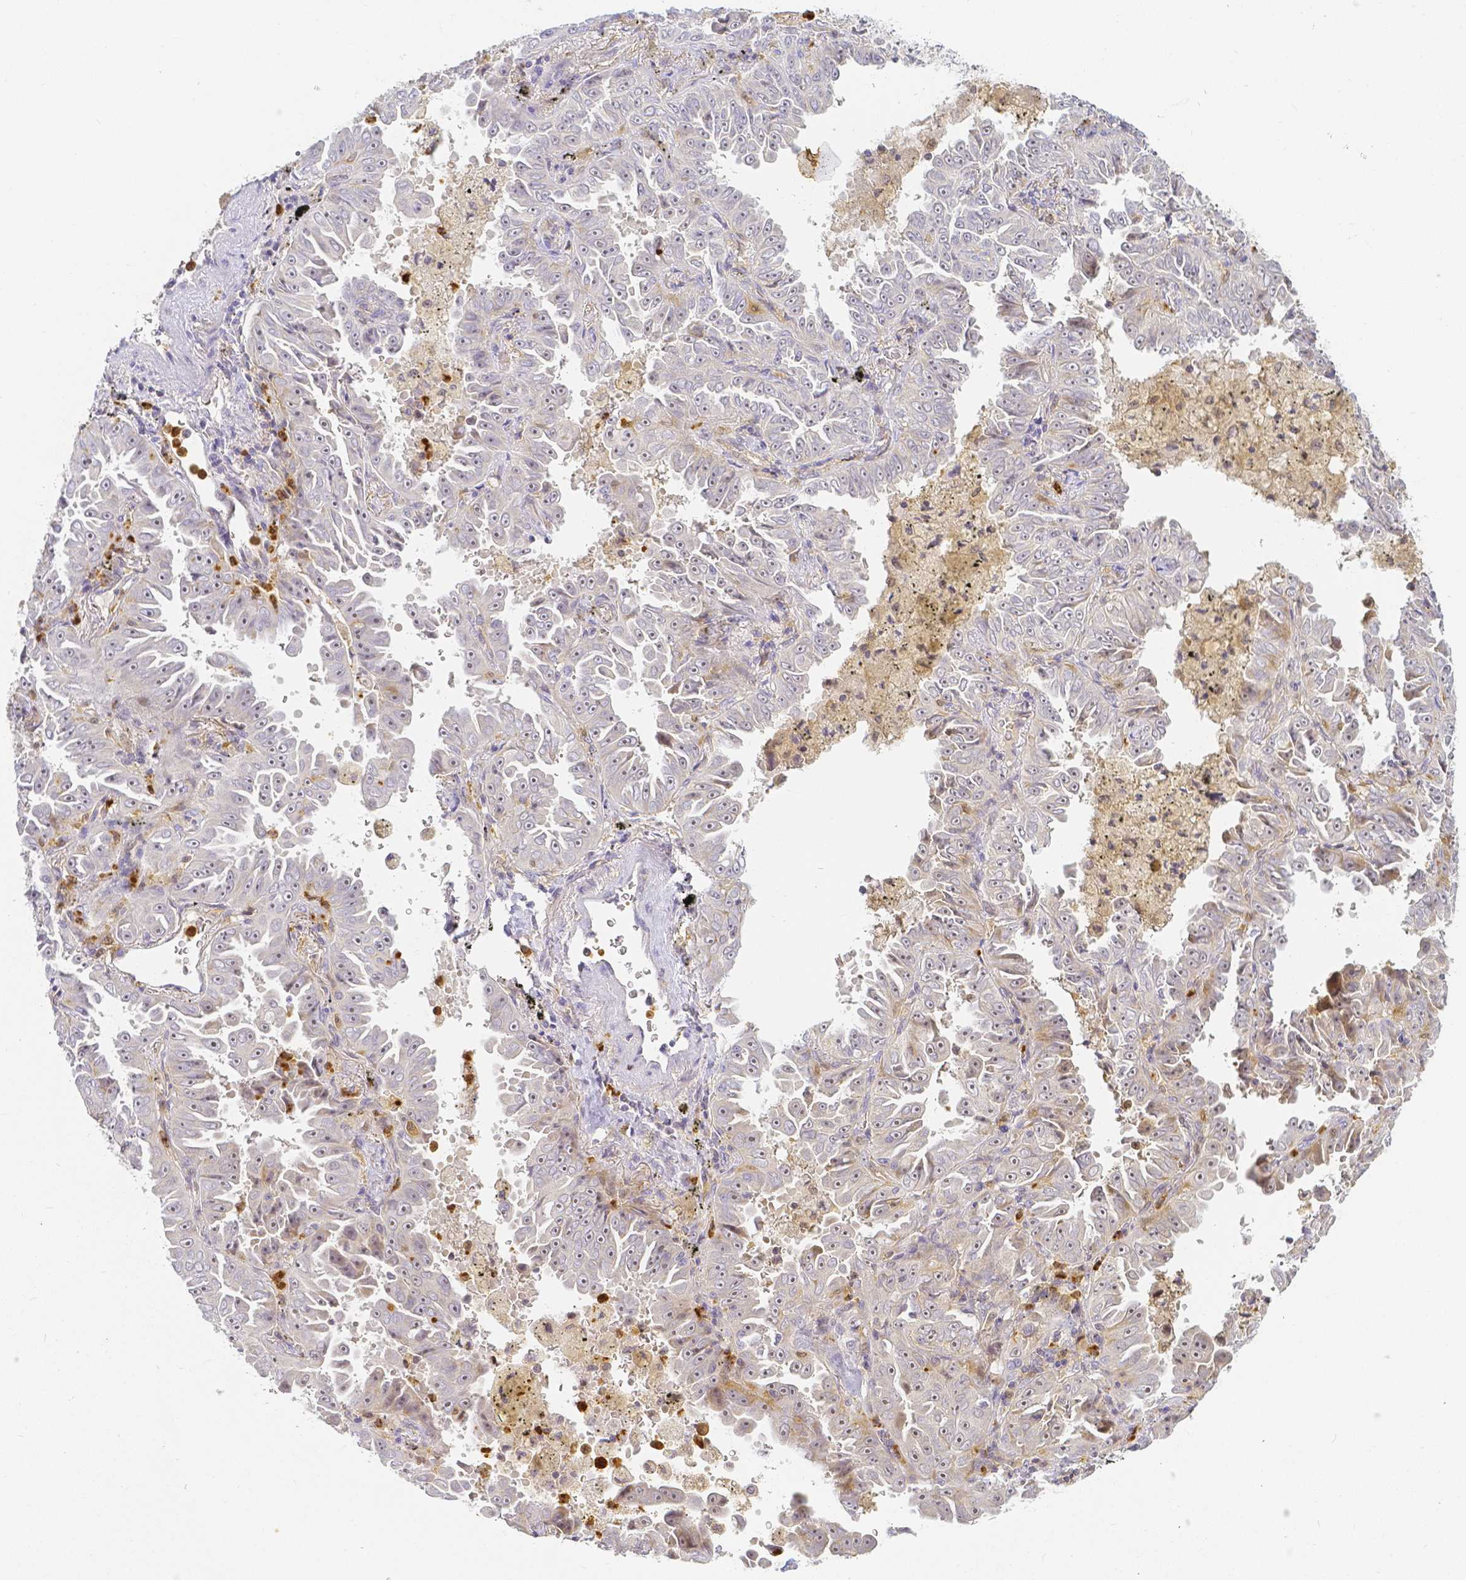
{"staining": {"intensity": "moderate", "quantity": "<25%", "location": "nuclear"}, "tissue": "lung cancer", "cell_type": "Tumor cells", "image_type": "cancer", "snomed": [{"axis": "morphology", "description": "Adenocarcinoma, NOS"}, {"axis": "topography", "description": "Lung"}], "caption": "Protein analysis of lung cancer (adenocarcinoma) tissue displays moderate nuclear expression in about <25% of tumor cells.", "gene": "KCNH1", "patient": {"sex": "female", "age": 52}}